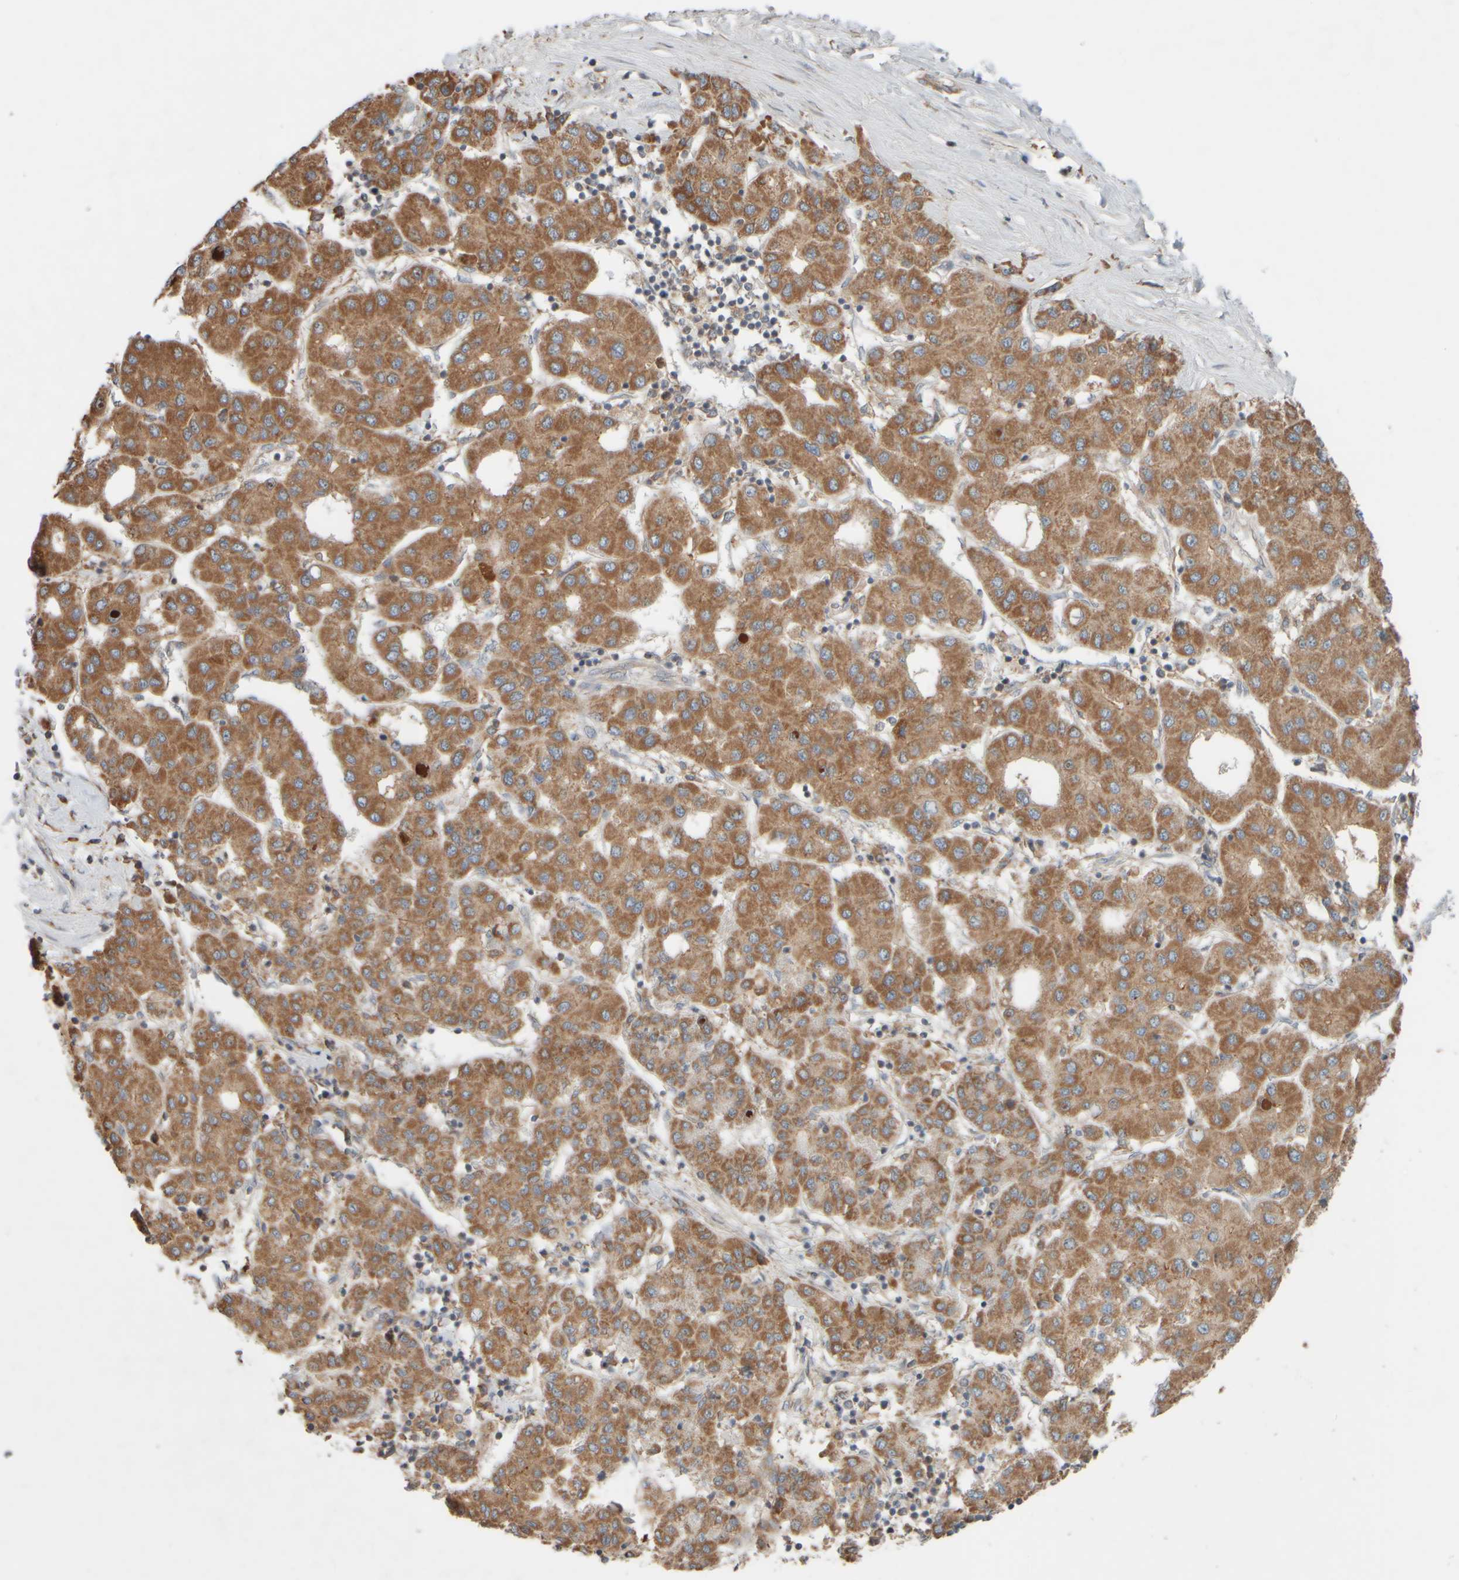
{"staining": {"intensity": "moderate", "quantity": ">75%", "location": "cytoplasmic/membranous"}, "tissue": "liver cancer", "cell_type": "Tumor cells", "image_type": "cancer", "snomed": [{"axis": "morphology", "description": "Carcinoma, Hepatocellular, NOS"}, {"axis": "topography", "description": "Liver"}], "caption": "Liver cancer (hepatocellular carcinoma) tissue reveals moderate cytoplasmic/membranous positivity in about >75% of tumor cells", "gene": "EIF2B3", "patient": {"sex": "male", "age": 65}}